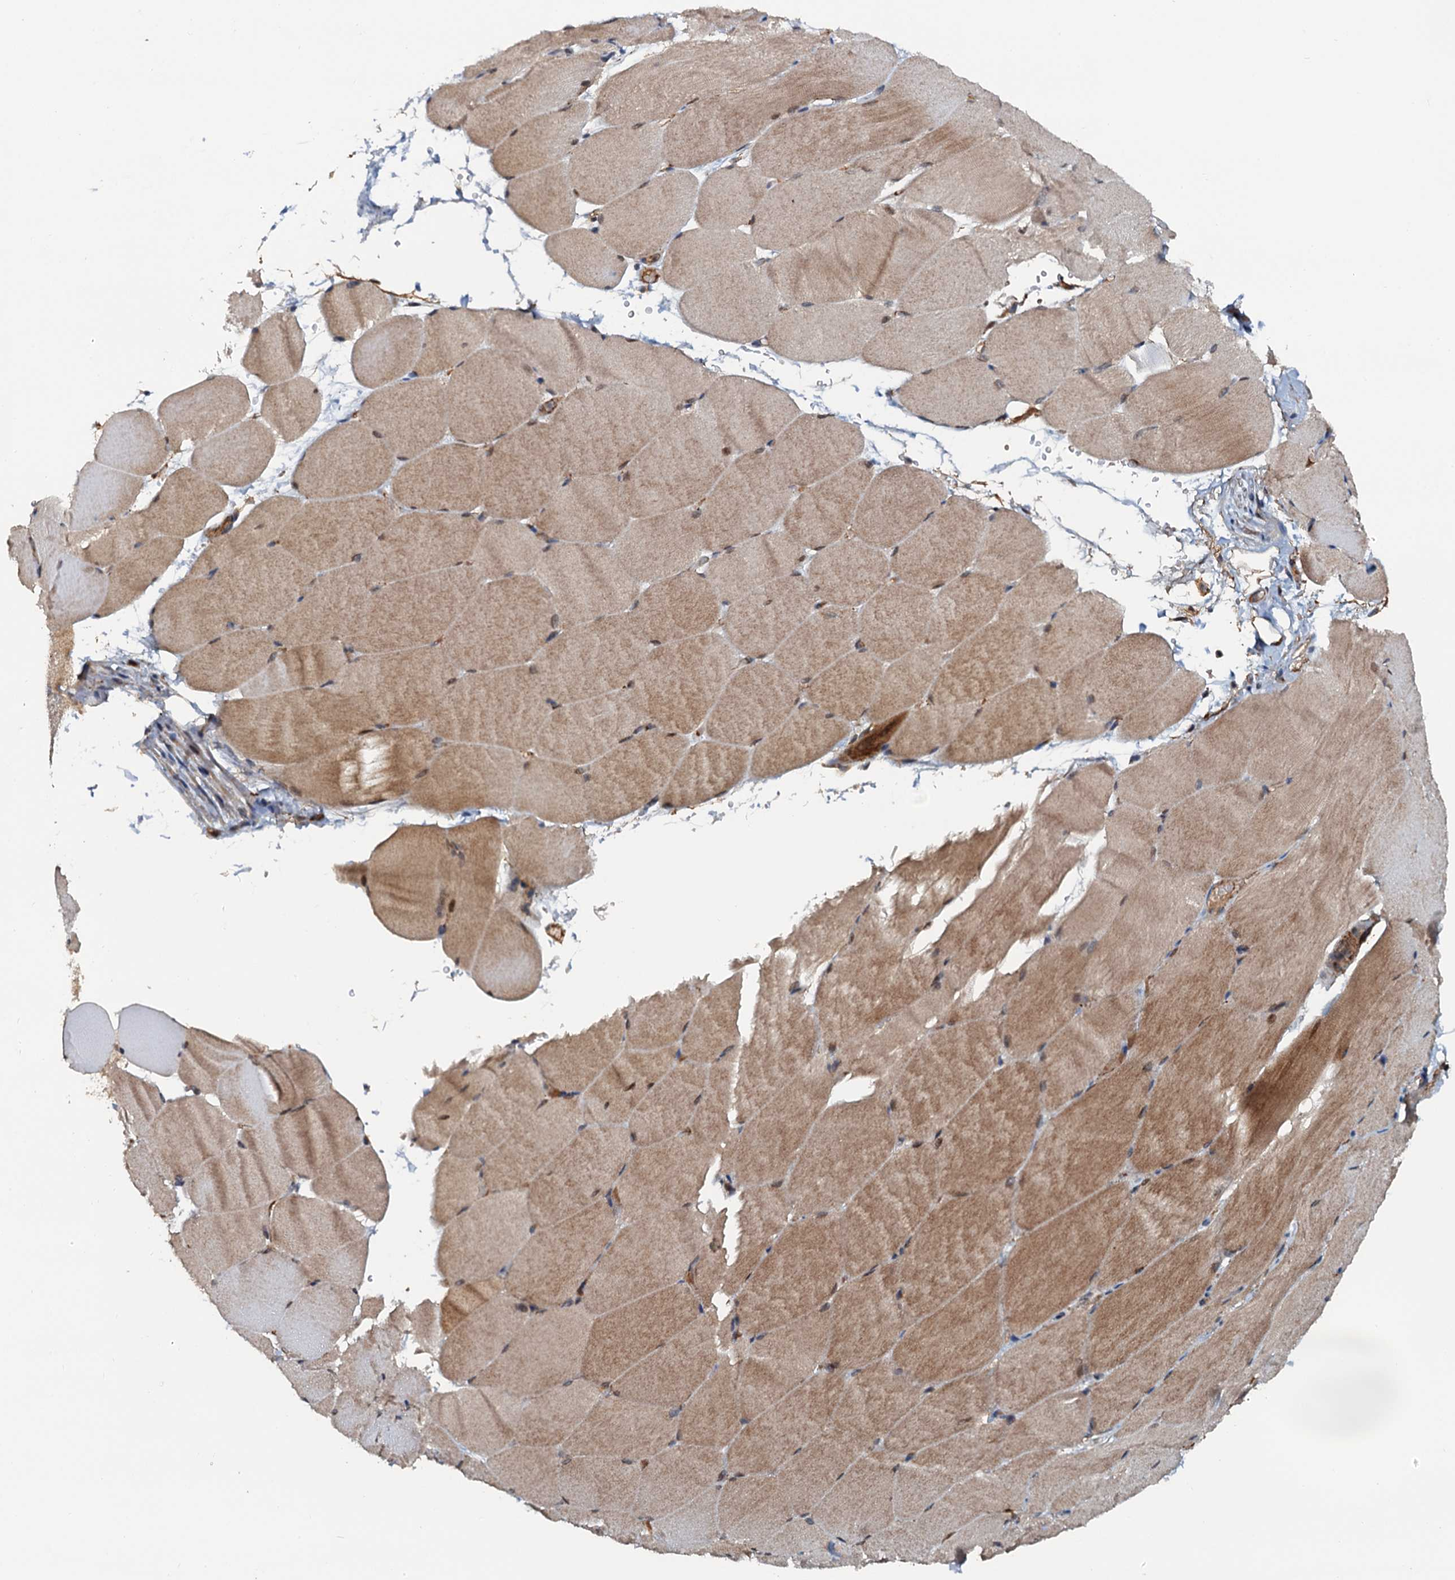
{"staining": {"intensity": "moderate", "quantity": ">75%", "location": "cytoplasmic/membranous"}, "tissue": "skeletal muscle", "cell_type": "Myocytes", "image_type": "normal", "snomed": [{"axis": "morphology", "description": "Normal tissue, NOS"}, {"axis": "topography", "description": "Skeletal muscle"}, {"axis": "topography", "description": "Parathyroid gland"}], "caption": "This micrograph reveals IHC staining of normal skeletal muscle, with medium moderate cytoplasmic/membranous positivity in about >75% of myocytes.", "gene": "AAGAB", "patient": {"sex": "female", "age": 37}}